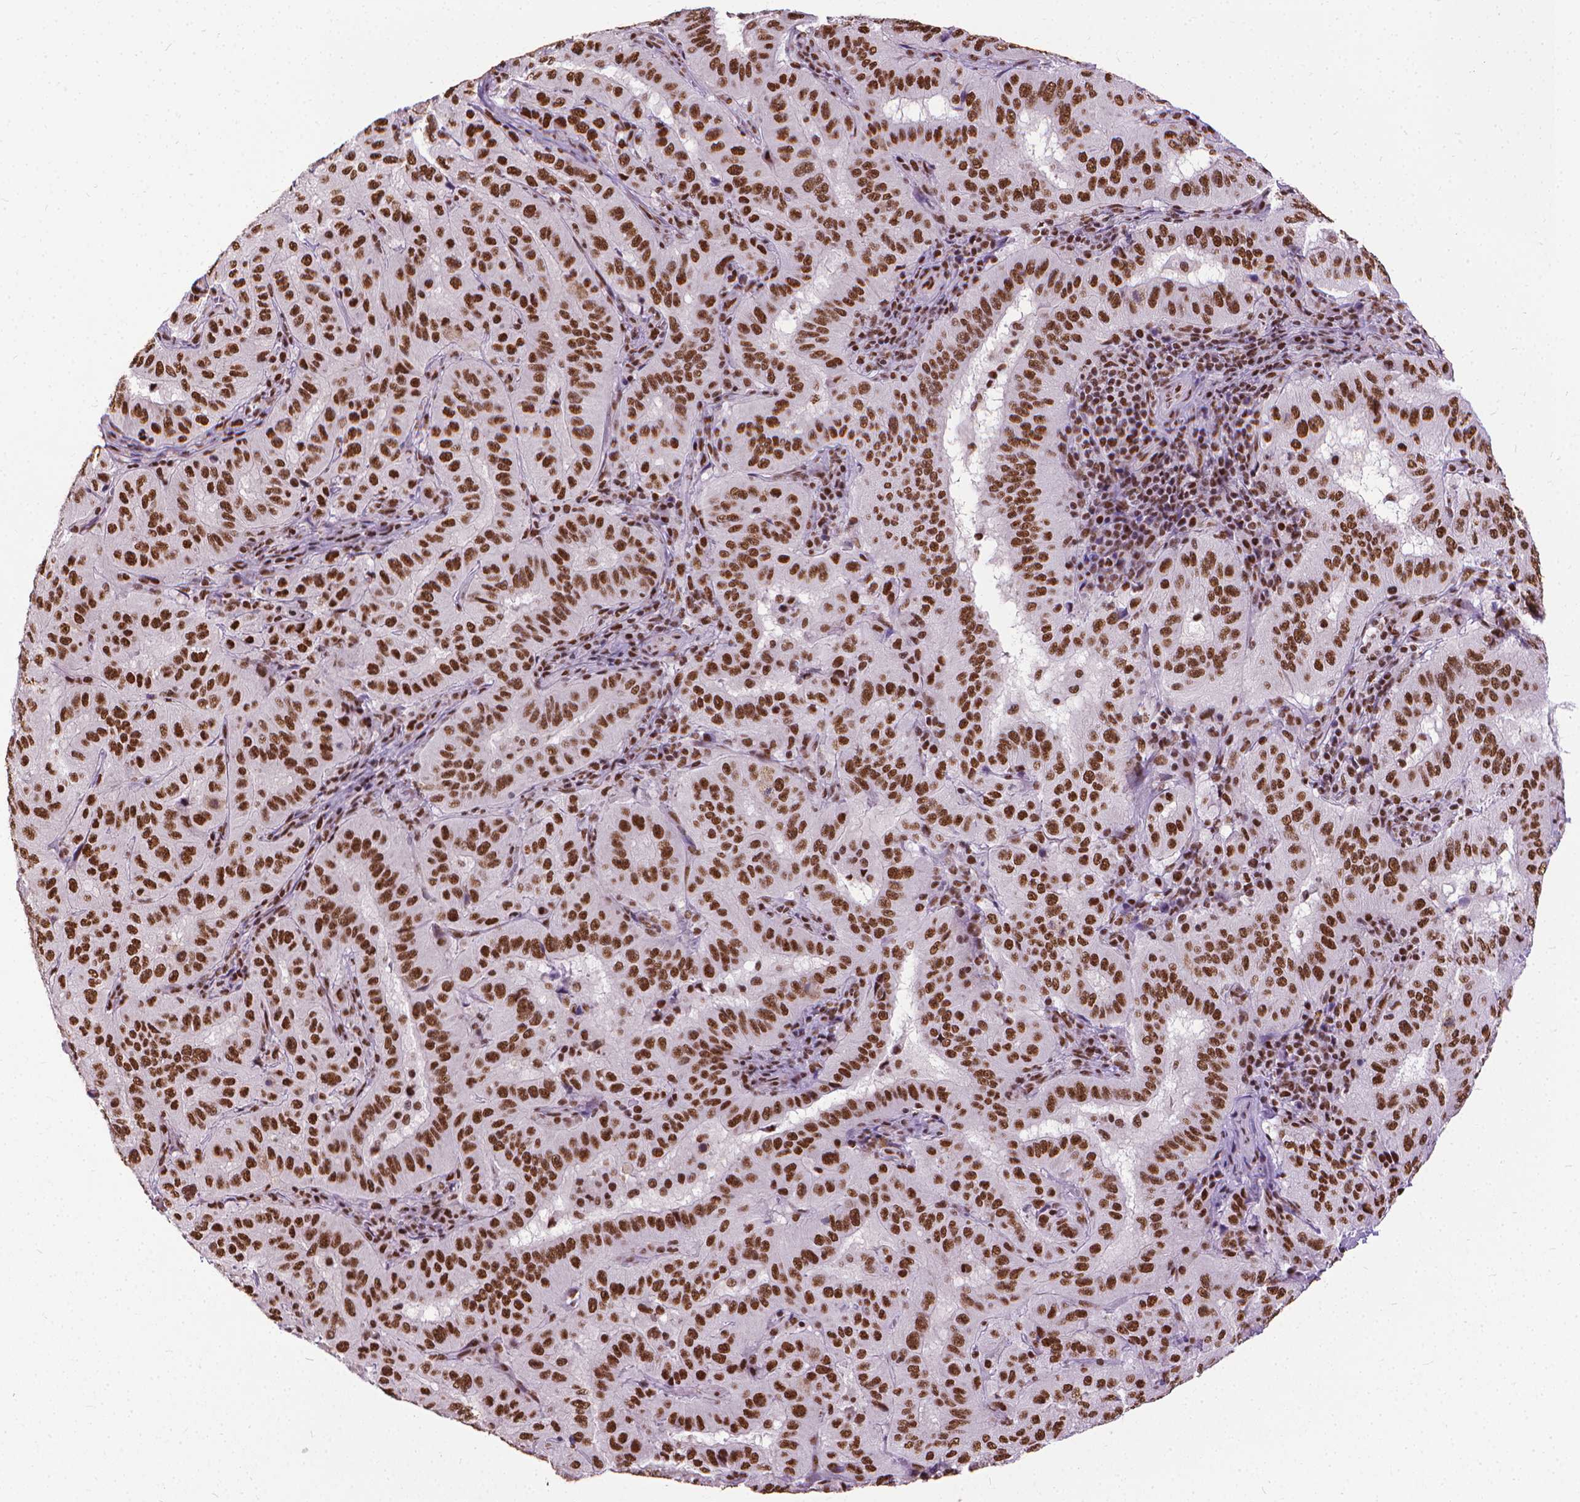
{"staining": {"intensity": "moderate", "quantity": ">75%", "location": "nuclear"}, "tissue": "pancreatic cancer", "cell_type": "Tumor cells", "image_type": "cancer", "snomed": [{"axis": "morphology", "description": "Adenocarcinoma, NOS"}, {"axis": "topography", "description": "Pancreas"}], "caption": "IHC staining of pancreatic adenocarcinoma, which demonstrates medium levels of moderate nuclear positivity in about >75% of tumor cells indicating moderate nuclear protein expression. The staining was performed using DAB (brown) for protein detection and nuclei were counterstained in hematoxylin (blue).", "gene": "AKAP8", "patient": {"sex": "male", "age": 63}}